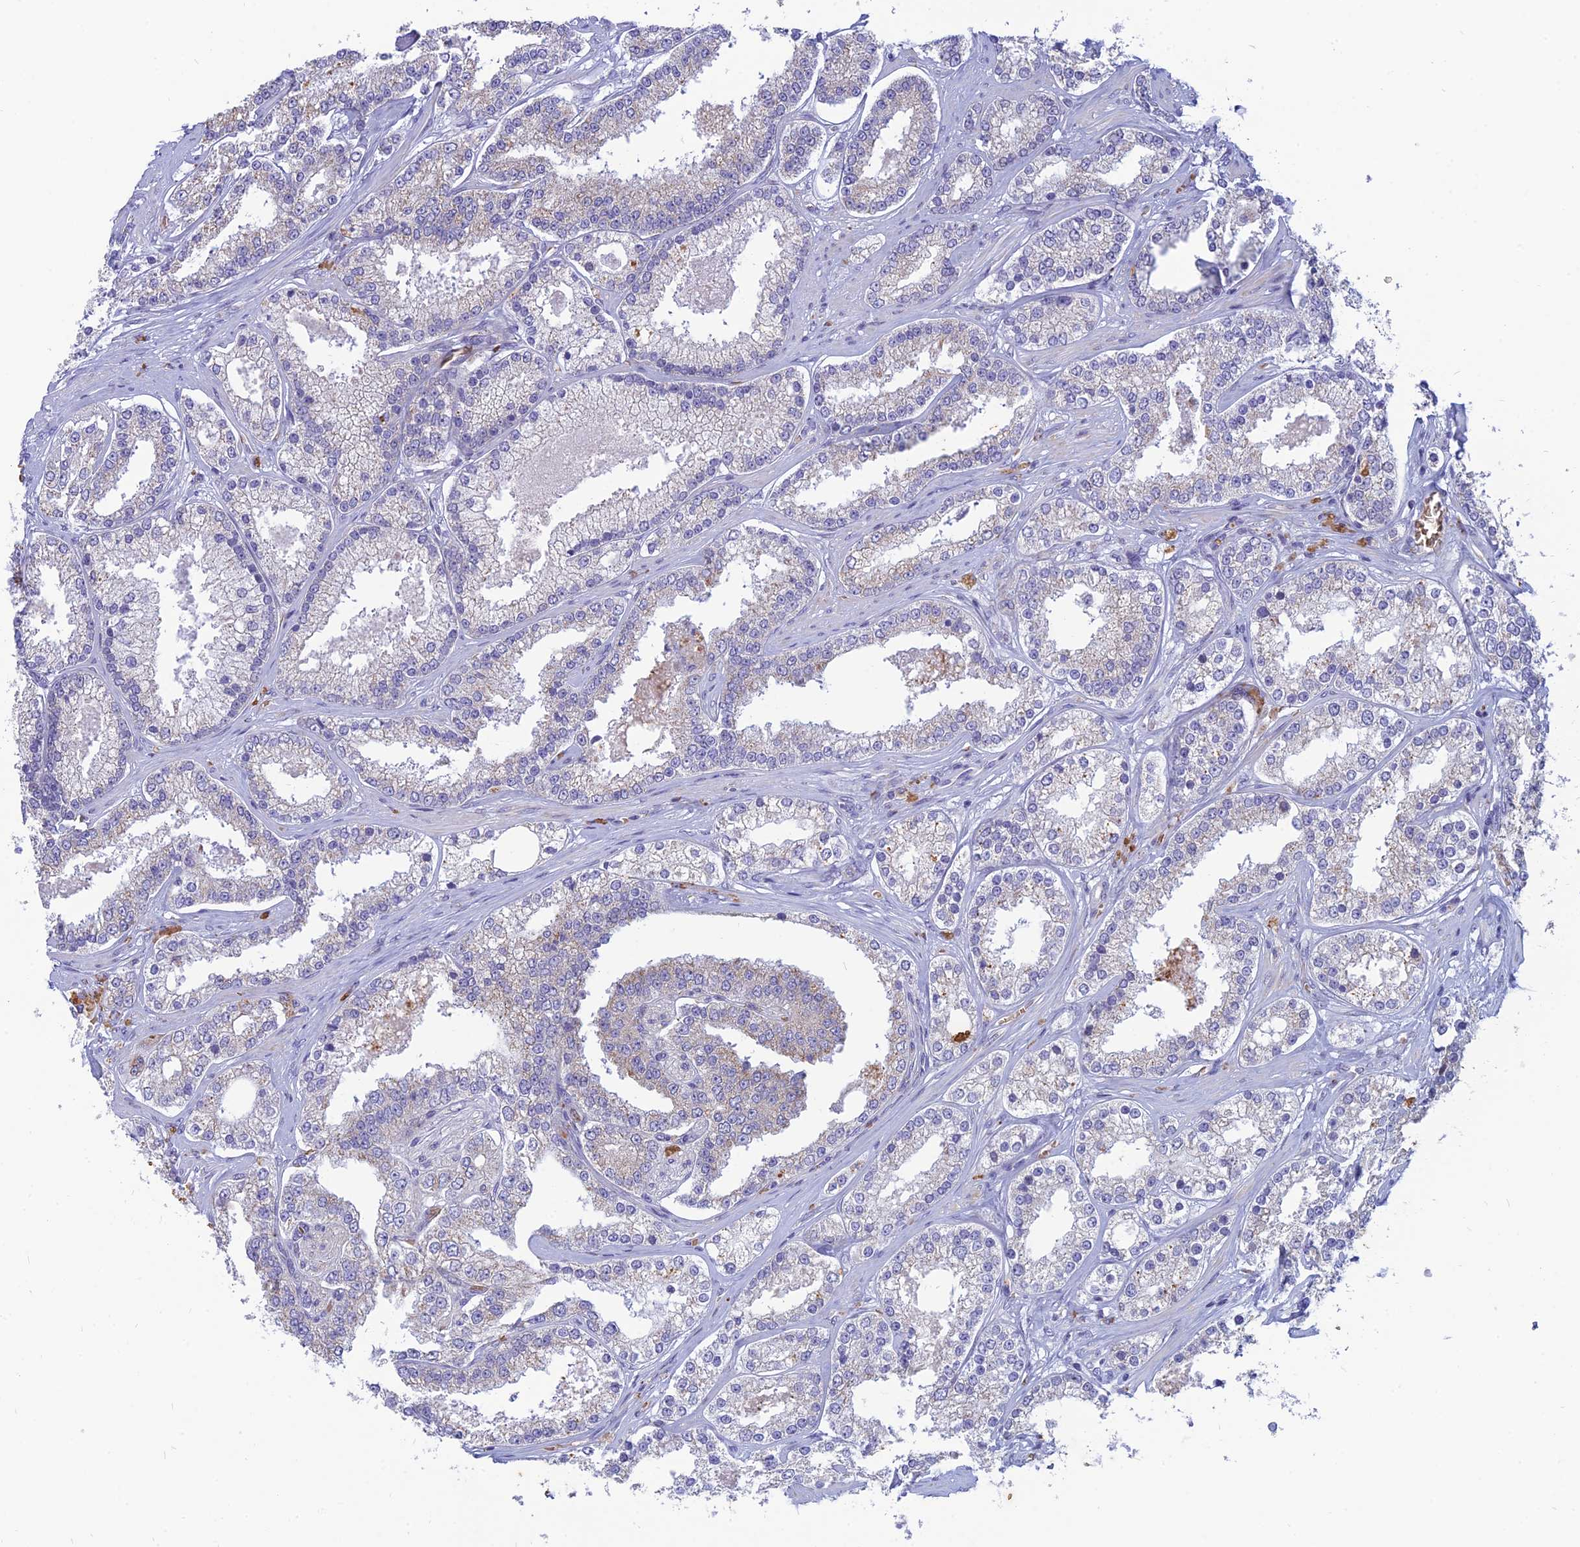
{"staining": {"intensity": "negative", "quantity": "none", "location": "none"}, "tissue": "prostate cancer", "cell_type": "Tumor cells", "image_type": "cancer", "snomed": [{"axis": "morphology", "description": "Normal tissue, NOS"}, {"axis": "morphology", "description": "Adenocarcinoma, High grade"}, {"axis": "topography", "description": "Prostate"}], "caption": "This is an immunohistochemistry (IHC) image of human prostate cancer. There is no expression in tumor cells.", "gene": "HHAT", "patient": {"sex": "male", "age": 83}}